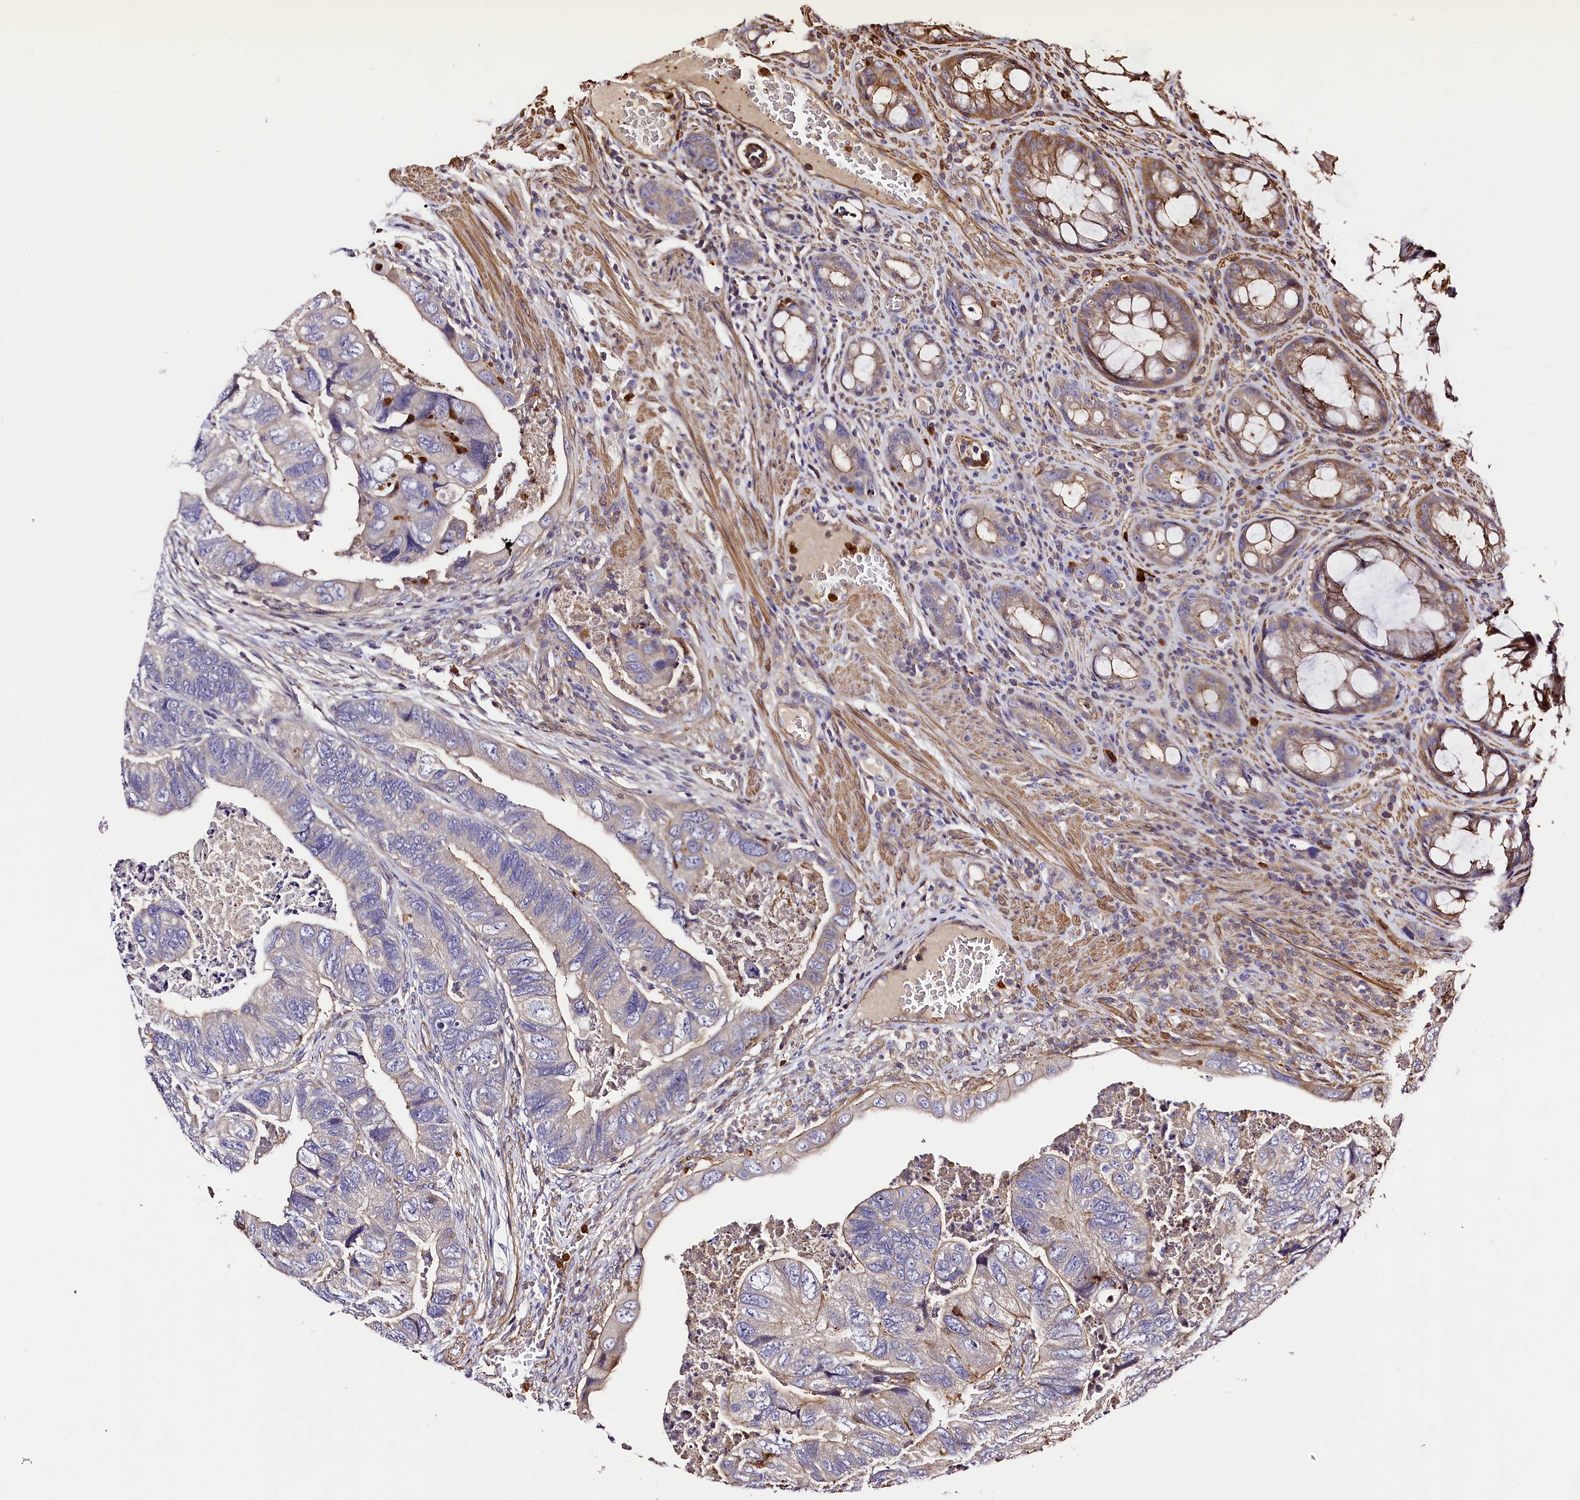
{"staining": {"intensity": "negative", "quantity": "none", "location": "none"}, "tissue": "colorectal cancer", "cell_type": "Tumor cells", "image_type": "cancer", "snomed": [{"axis": "morphology", "description": "Adenocarcinoma, NOS"}, {"axis": "topography", "description": "Rectum"}], "caption": "The photomicrograph exhibits no staining of tumor cells in colorectal cancer (adenocarcinoma).", "gene": "RAPSN", "patient": {"sex": "male", "age": 63}}